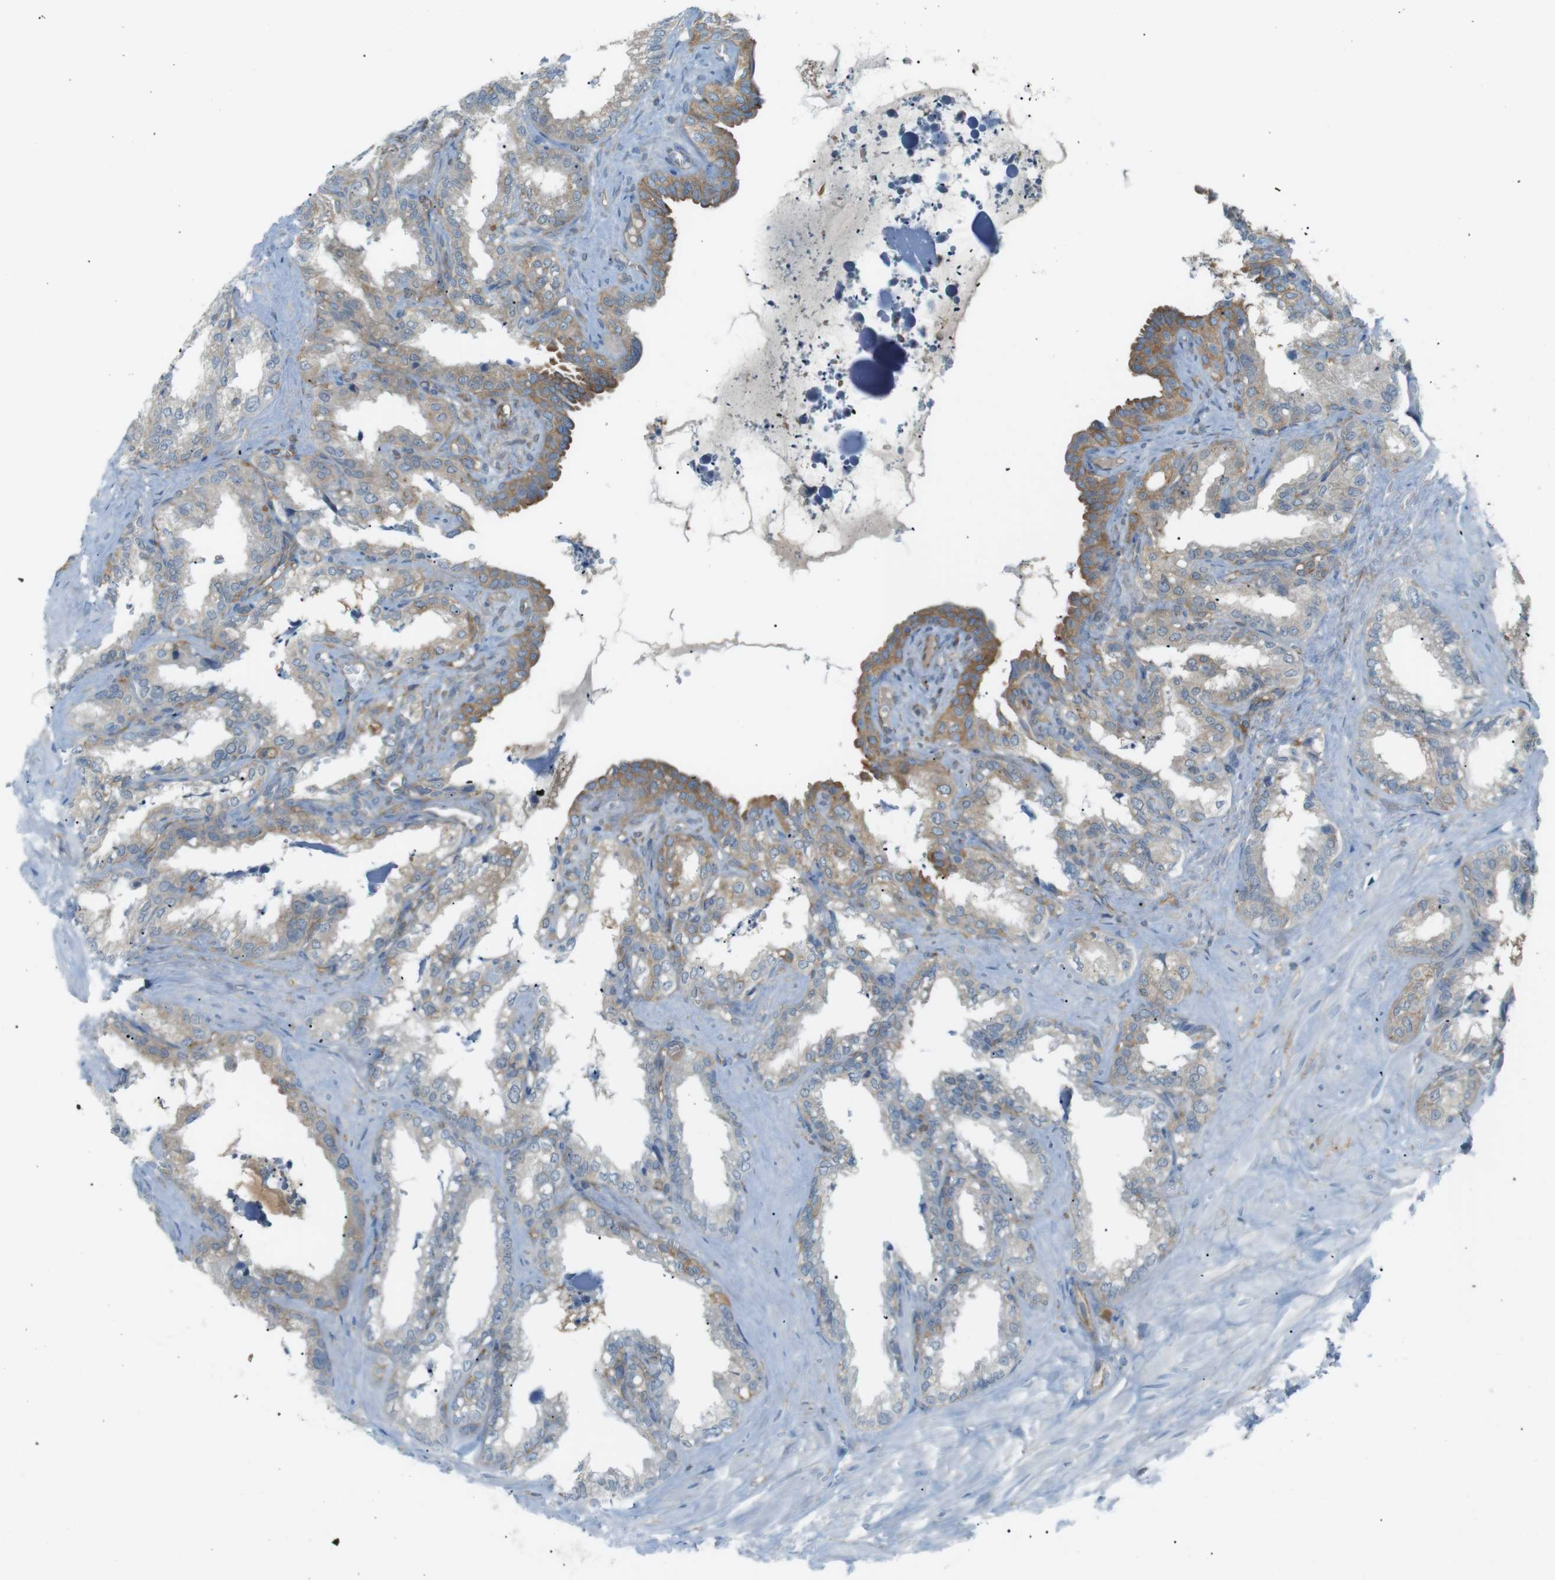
{"staining": {"intensity": "moderate", "quantity": "25%-75%", "location": "cytoplasmic/membranous"}, "tissue": "seminal vesicle", "cell_type": "Glandular cells", "image_type": "normal", "snomed": [{"axis": "morphology", "description": "Normal tissue, NOS"}, {"axis": "topography", "description": "Seminal veicle"}], "caption": "A brown stain labels moderate cytoplasmic/membranous positivity of a protein in glandular cells of unremarkable seminal vesicle. The staining was performed using DAB, with brown indicating positive protein expression. Nuclei are stained blue with hematoxylin.", "gene": "PEPD", "patient": {"sex": "male", "age": 64}}